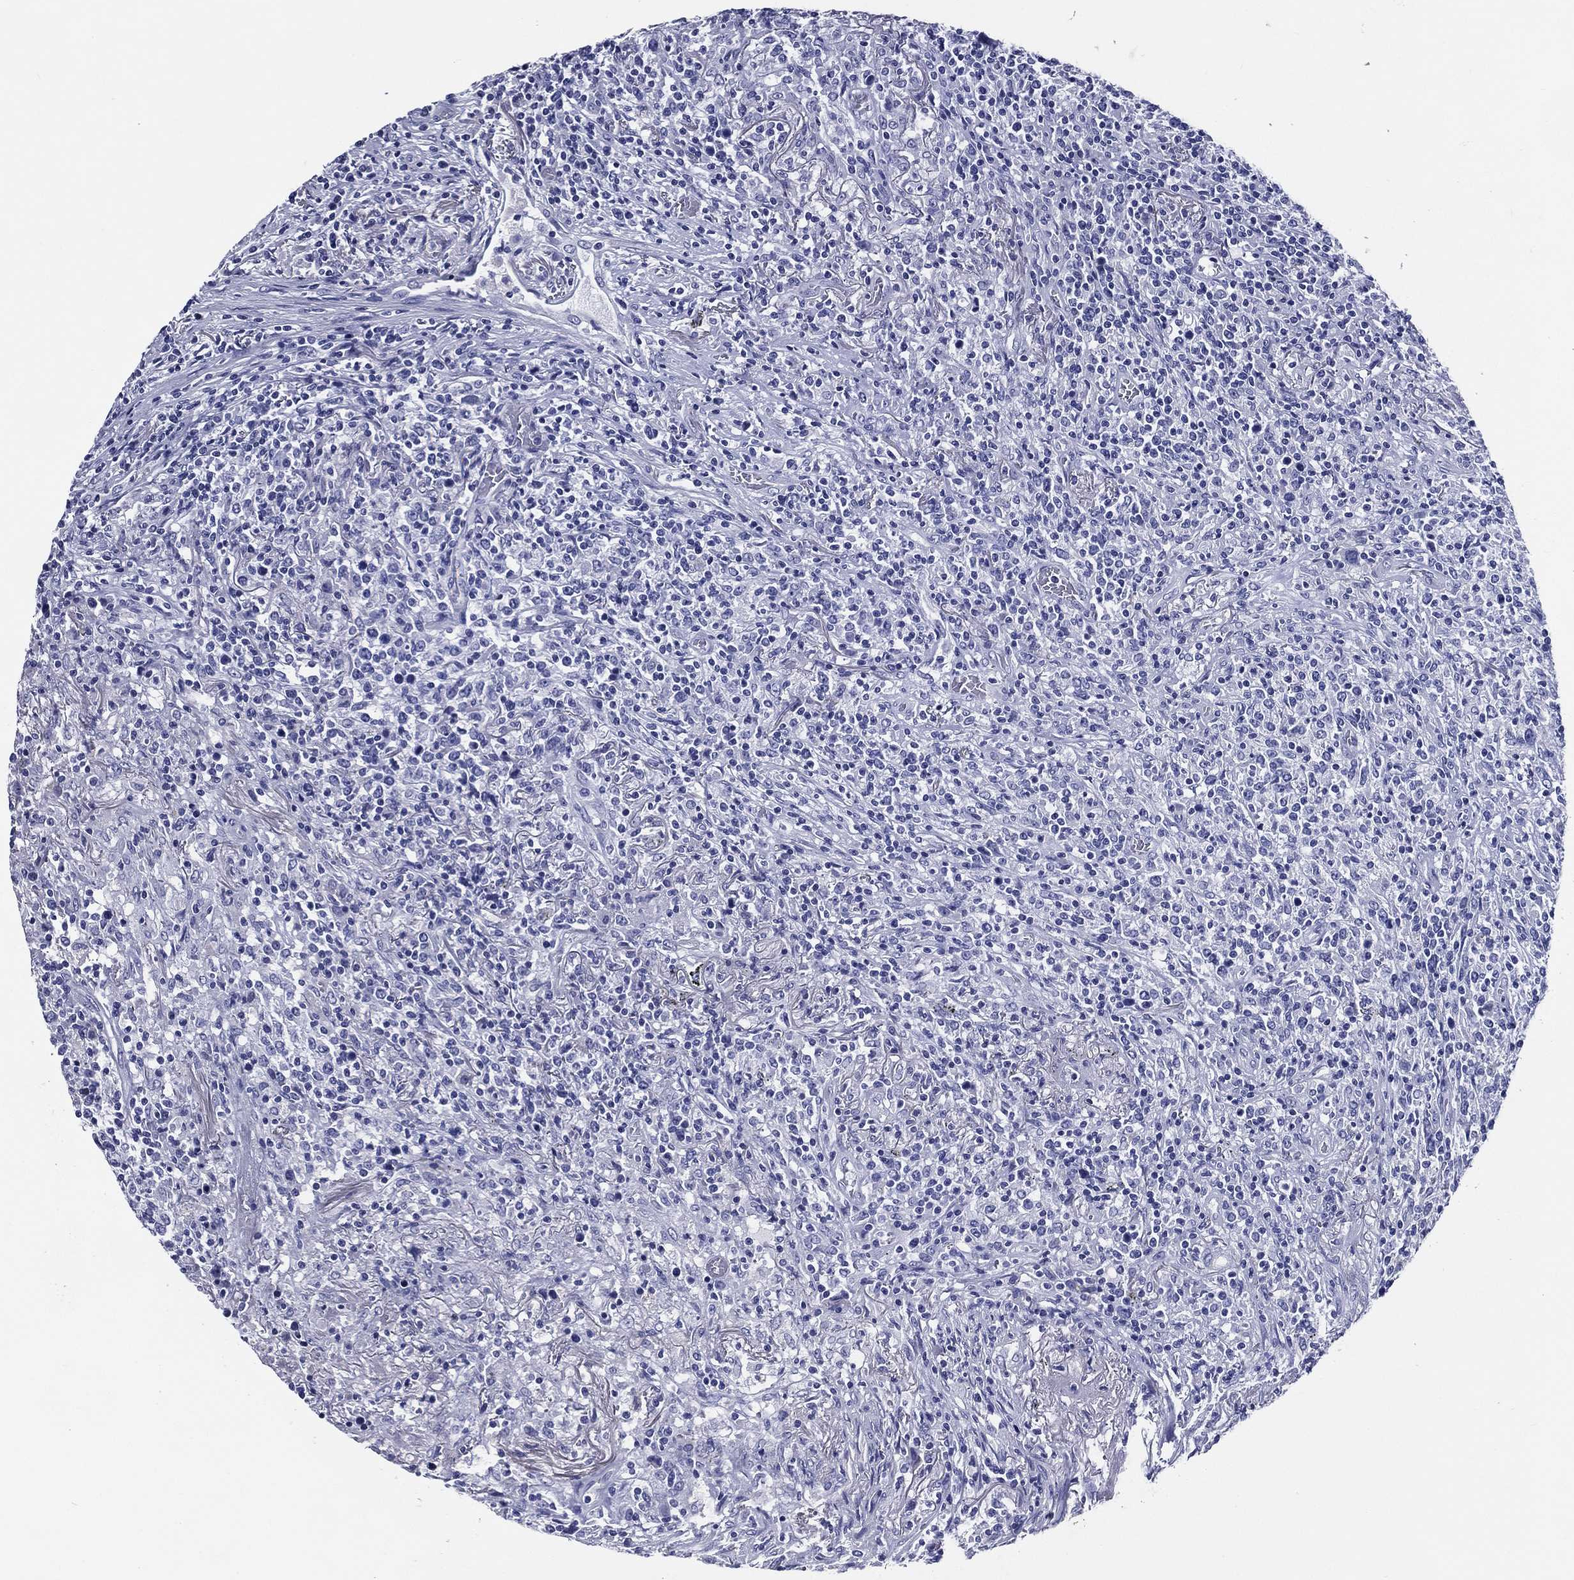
{"staining": {"intensity": "negative", "quantity": "none", "location": "none"}, "tissue": "lymphoma", "cell_type": "Tumor cells", "image_type": "cancer", "snomed": [{"axis": "morphology", "description": "Malignant lymphoma, non-Hodgkin's type, High grade"}, {"axis": "topography", "description": "Lung"}], "caption": "Micrograph shows no protein staining in tumor cells of lymphoma tissue.", "gene": "ACE2", "patient": {"sex": "male", "age": 79}}